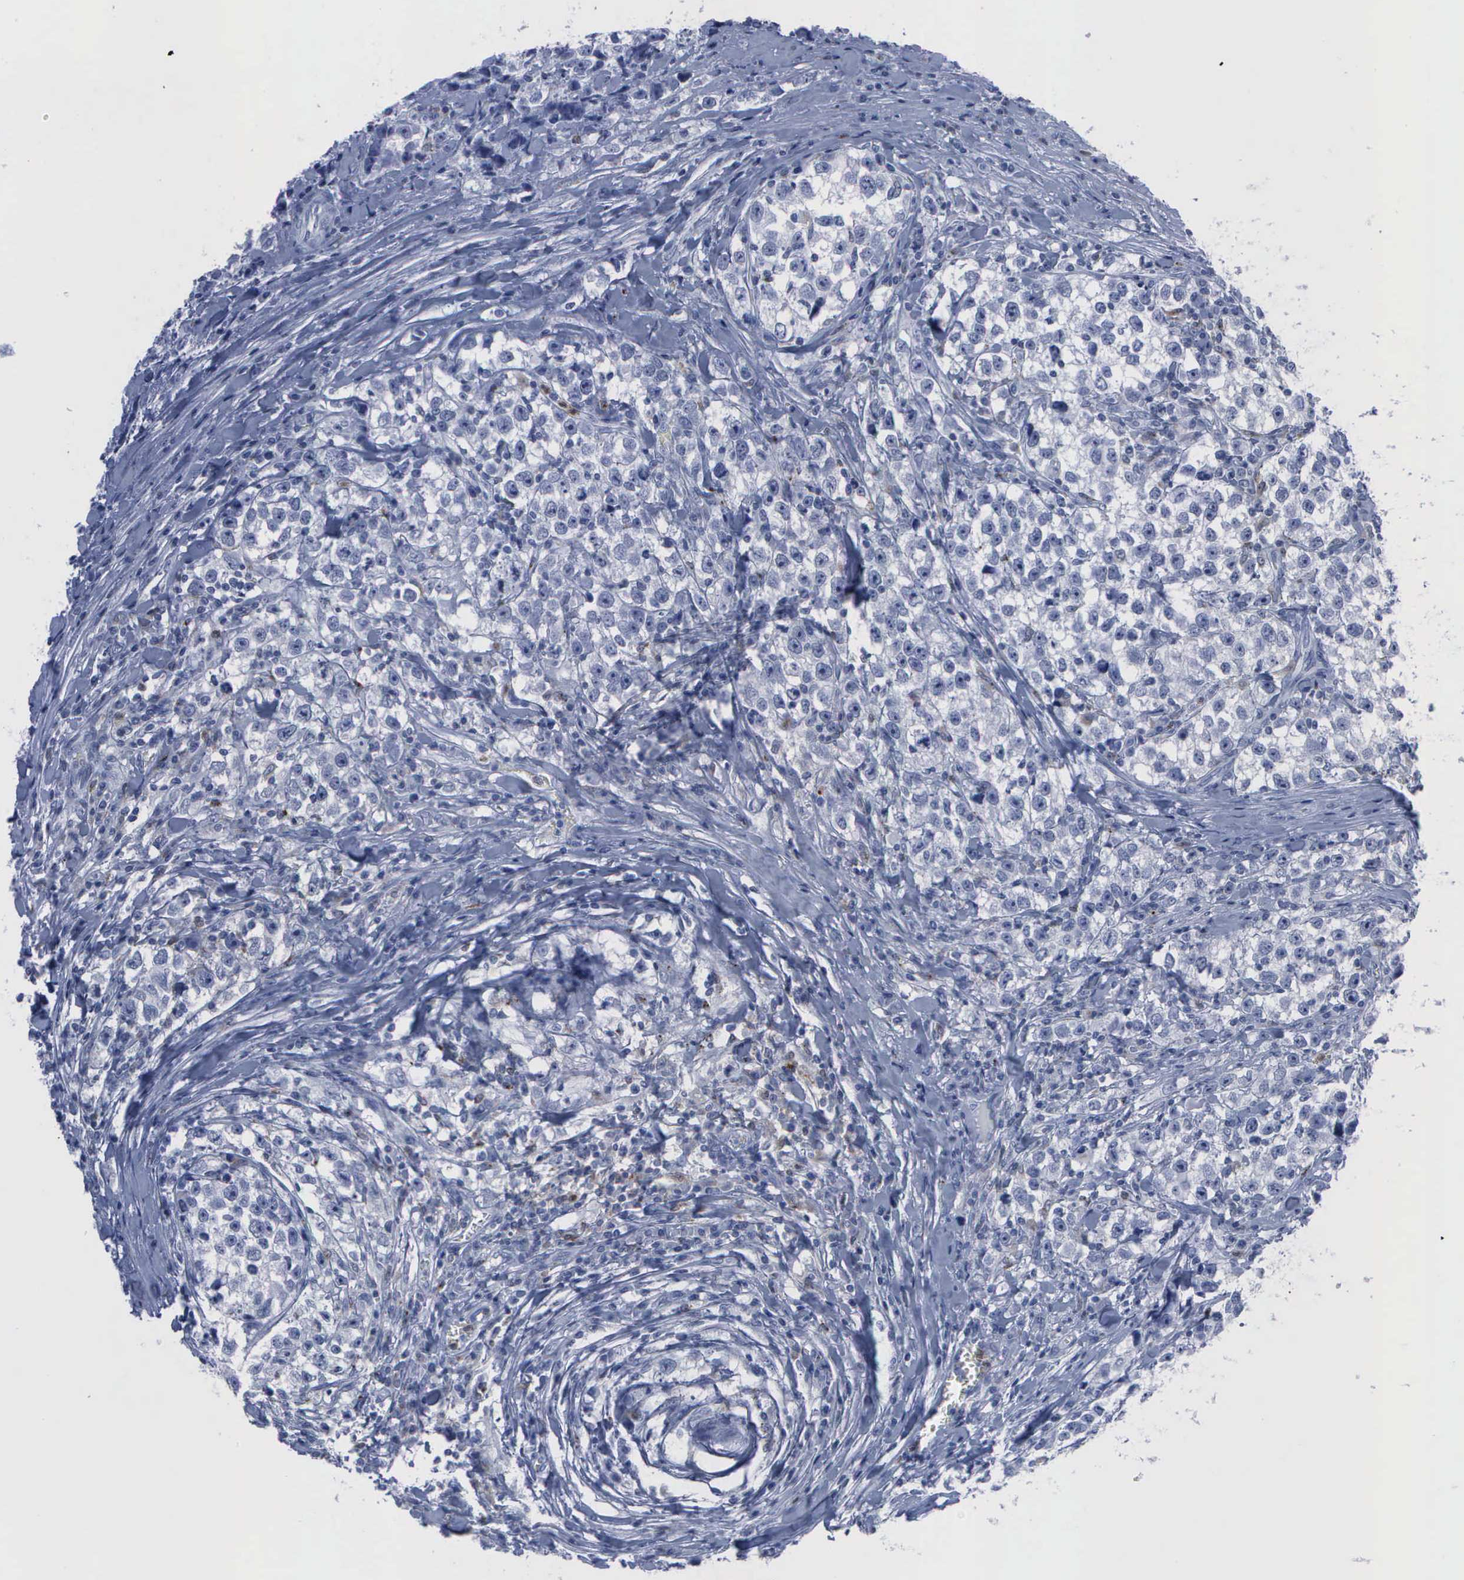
{"staining": {"intensity": "negative", "quantity": "none", "location": "none"}, "tissue": "testis cancer", "cell_type": "Tumor cells", "image_type": "cancer", "snomed": [{"axis": "morphology", "description": "Seminoma, NOS"}, {"axis": "morphology", "description": "Carcinoma, Embryonal, NOS"}, {"axis": "topography", "description": "Testis"}], "caption": "This is an immunohistochemistry image of human testis seminoma. There is no staining in tumor cells.", "gene": "CSTA", "patient": {"sex": "male", "age": 30}}